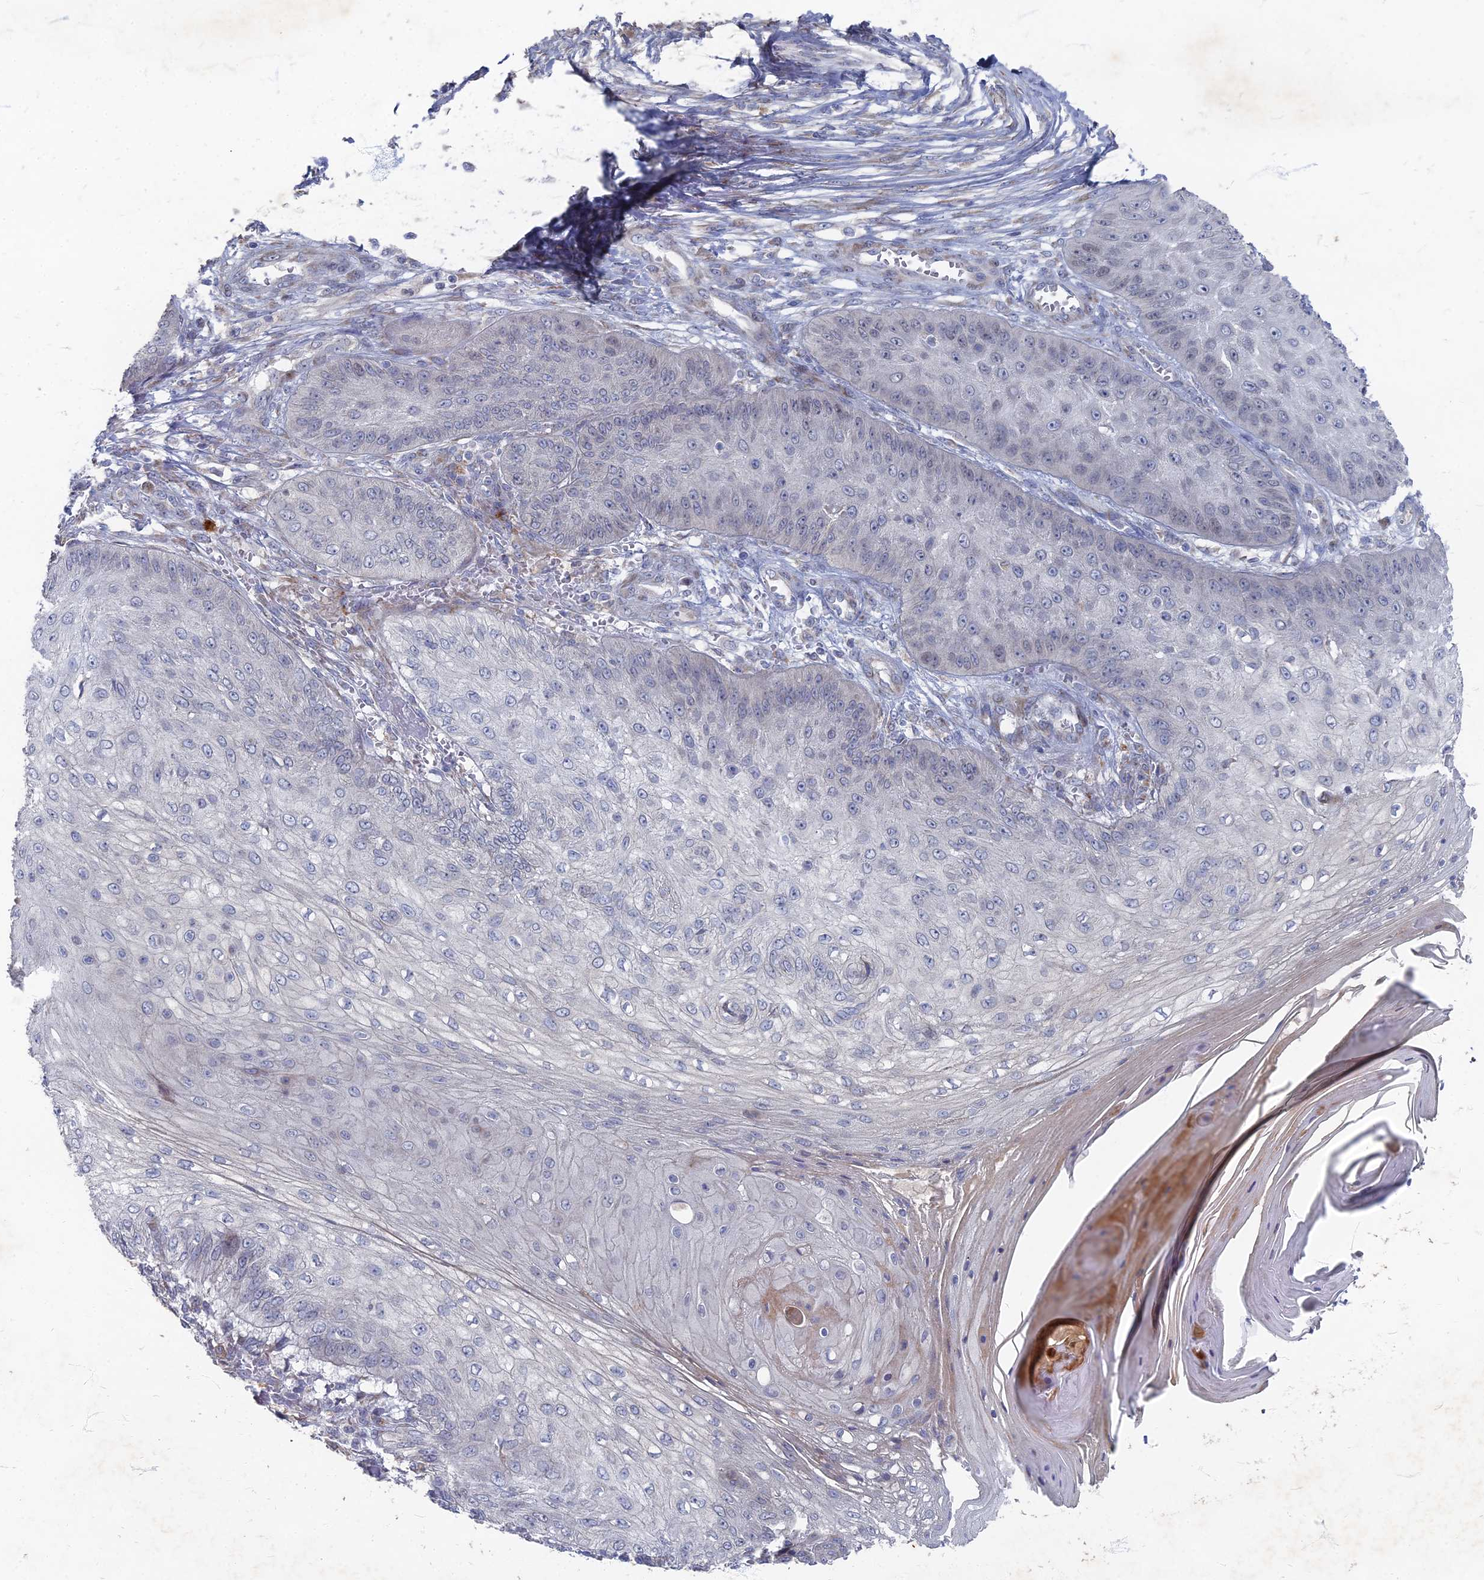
{"staining": {"intensity": "negative", "quantity": "none", "location": "none"}, "tissue": "skin cancer", "cell_type": "Tumor cells", "image_type": "cancer", "snomed": [{"axis": "morphology", "description": "Squamous cell carcinoma, NOS"}, {"axis": "topography", "description": "Skin"}], "caption": "Skin cancer was stained to show a protein in brown. There is no significant expression in tumor cells.", "gene": "TMEM128", "patient": {"sex": "male", "age": 70}}